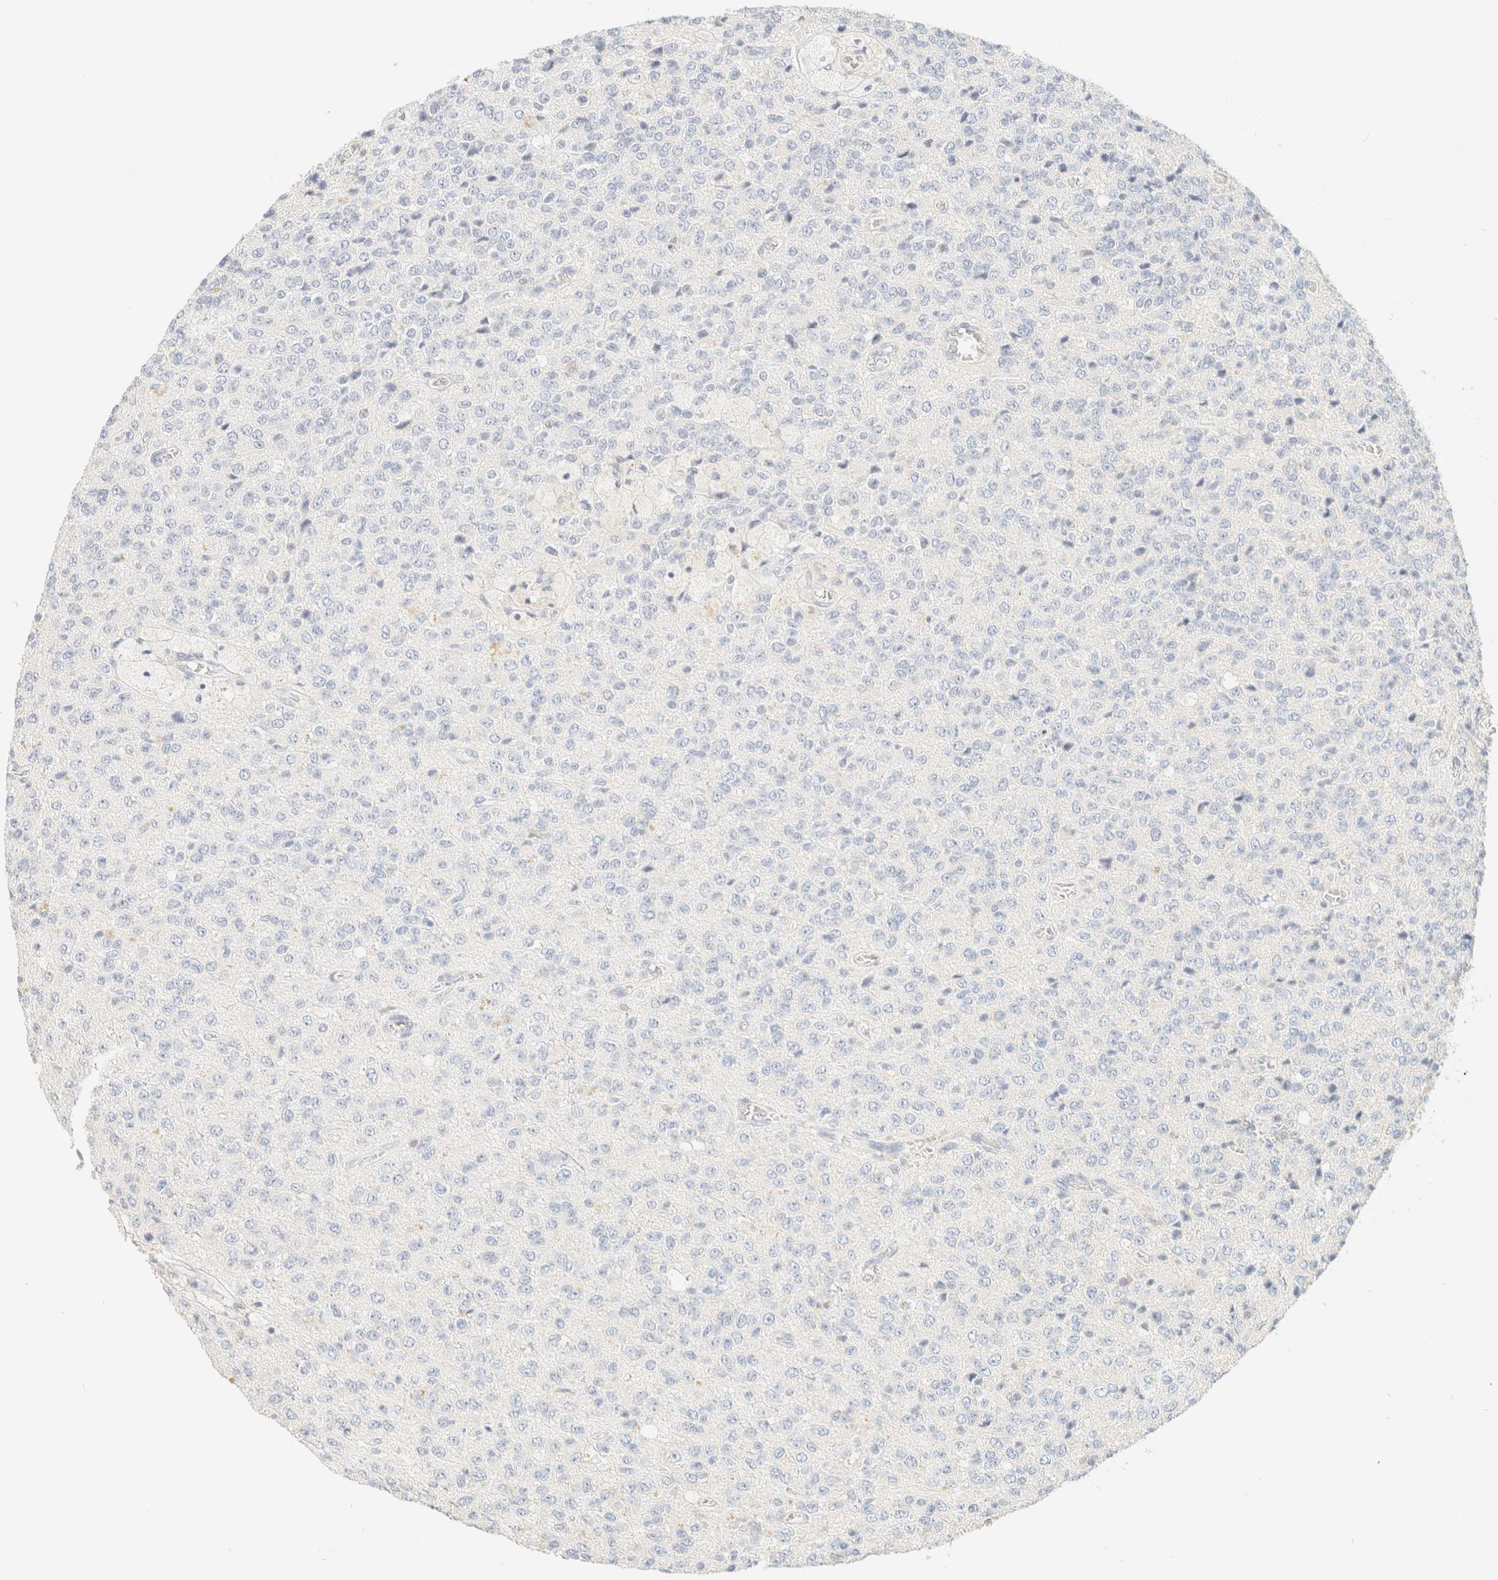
{"staining": {"intensity": "negative", "quantity": "none", "location": "none"}, "tissue": "glioma", "cell_type": "Tumor cells", "image_type": "cancer", "snomed": [{"axis": "morphology", "description": "Glioma, malignant, High grade"}, {"axis": "topography", "description": "pancreas cauda"}], "caption": "The photomicrograph shows no significant positivity in tumor cells of malignant glioma (high-grade).", "gene": "TIMD4", "patient": {"sex": "male", "age": 60}}